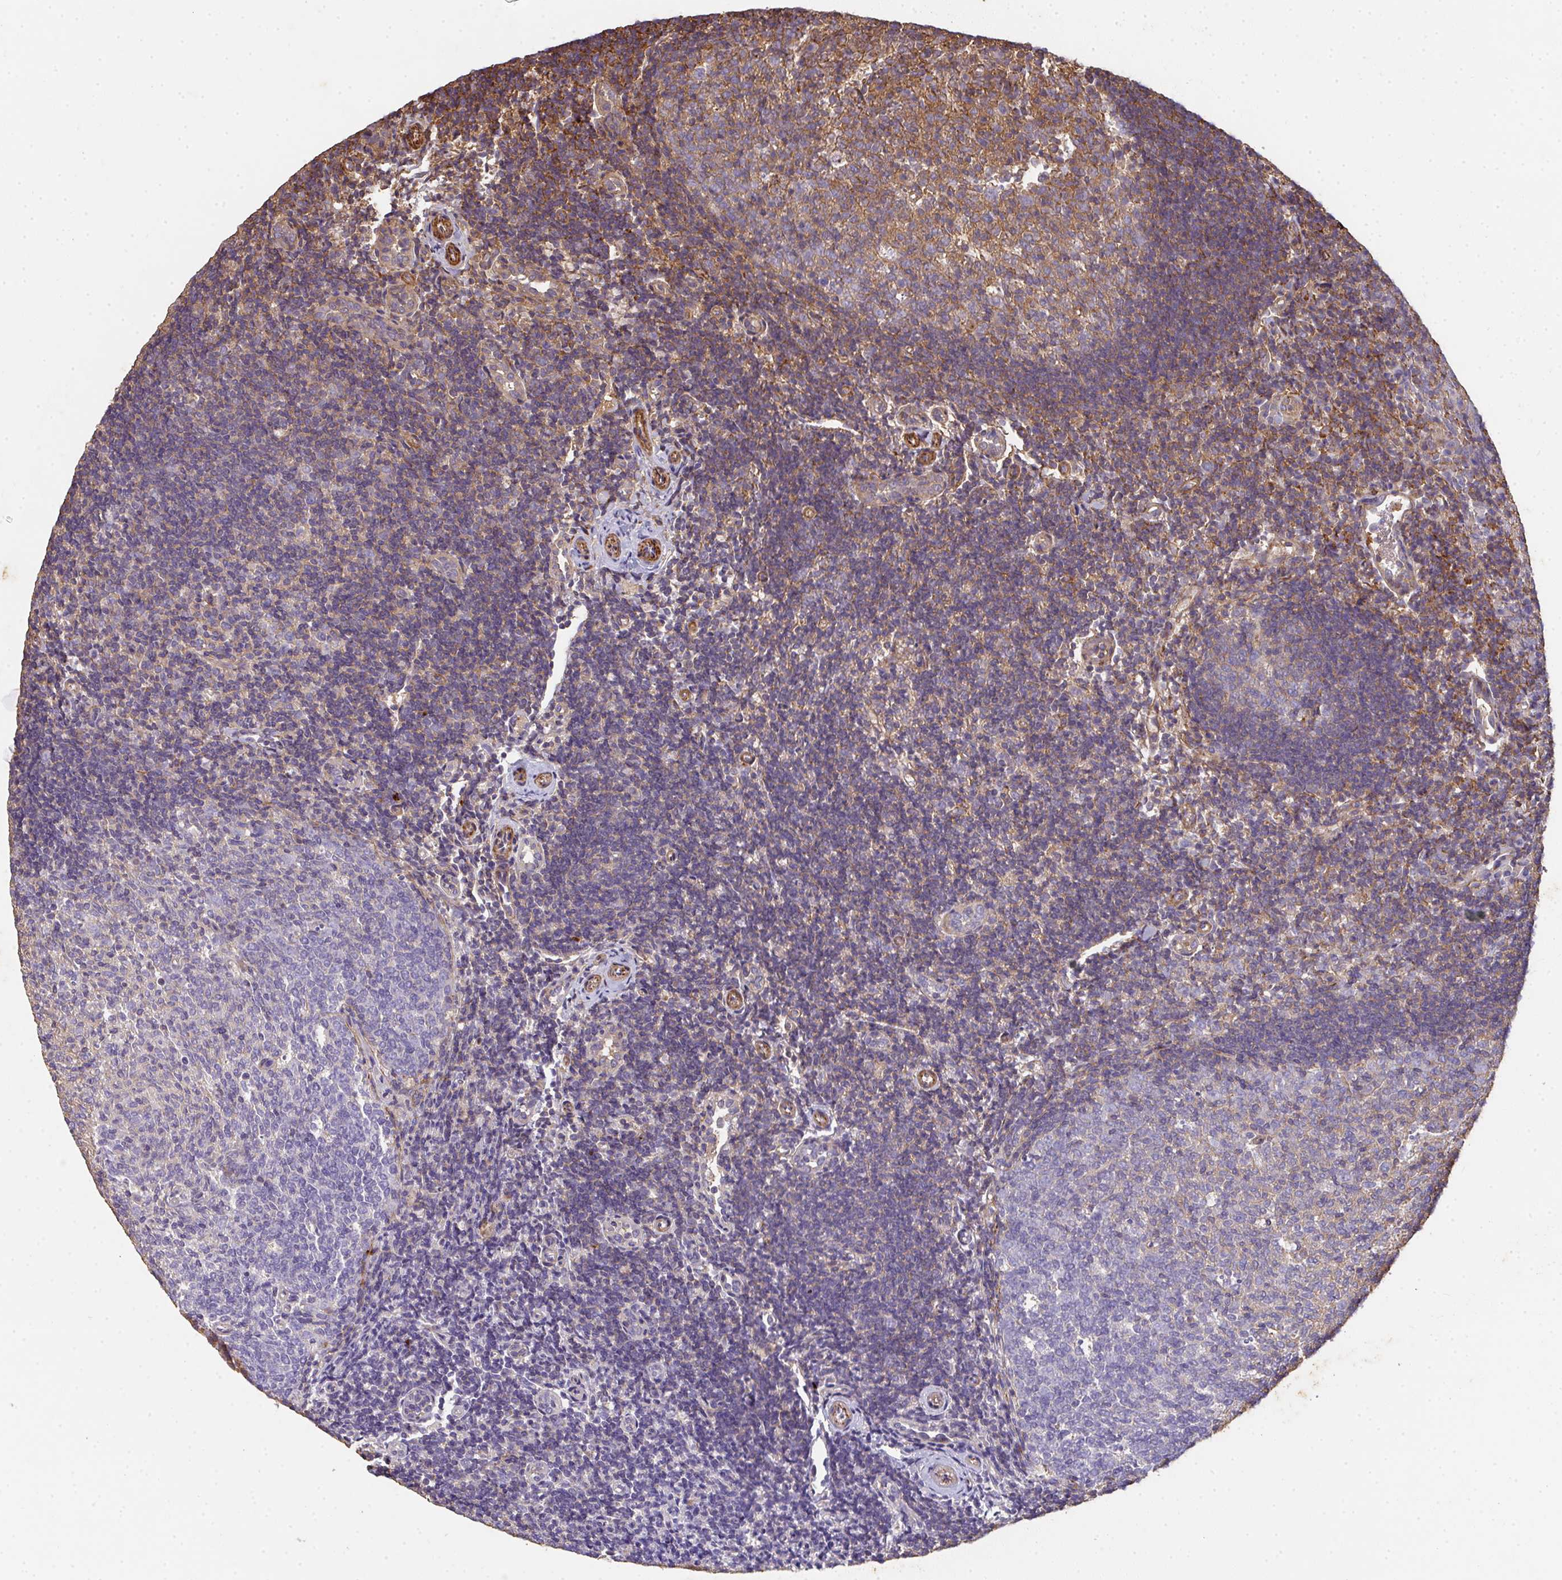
{"staining": {"intensity": "moderate", "quantity": "25%-75%", "location": "cytoplasmic/membranous"}, "tissue": "tonsil", "cell_type": "Germinal center cells", "image_type": "normal", "snomed": [{"axis": "morphology", "description": "Normal tissue, NOS"}, {"axis": "topography", "description": "Tonsil"}], "caption": "This micrograph demonstrates IHC staining of benign human tonsil, with medium moderate cytoplasmic/membranous expression in approximately 25%-75% of germinal center cells.", "gene": "TNMD", "patient": {"sex": "female", "age": 10}}